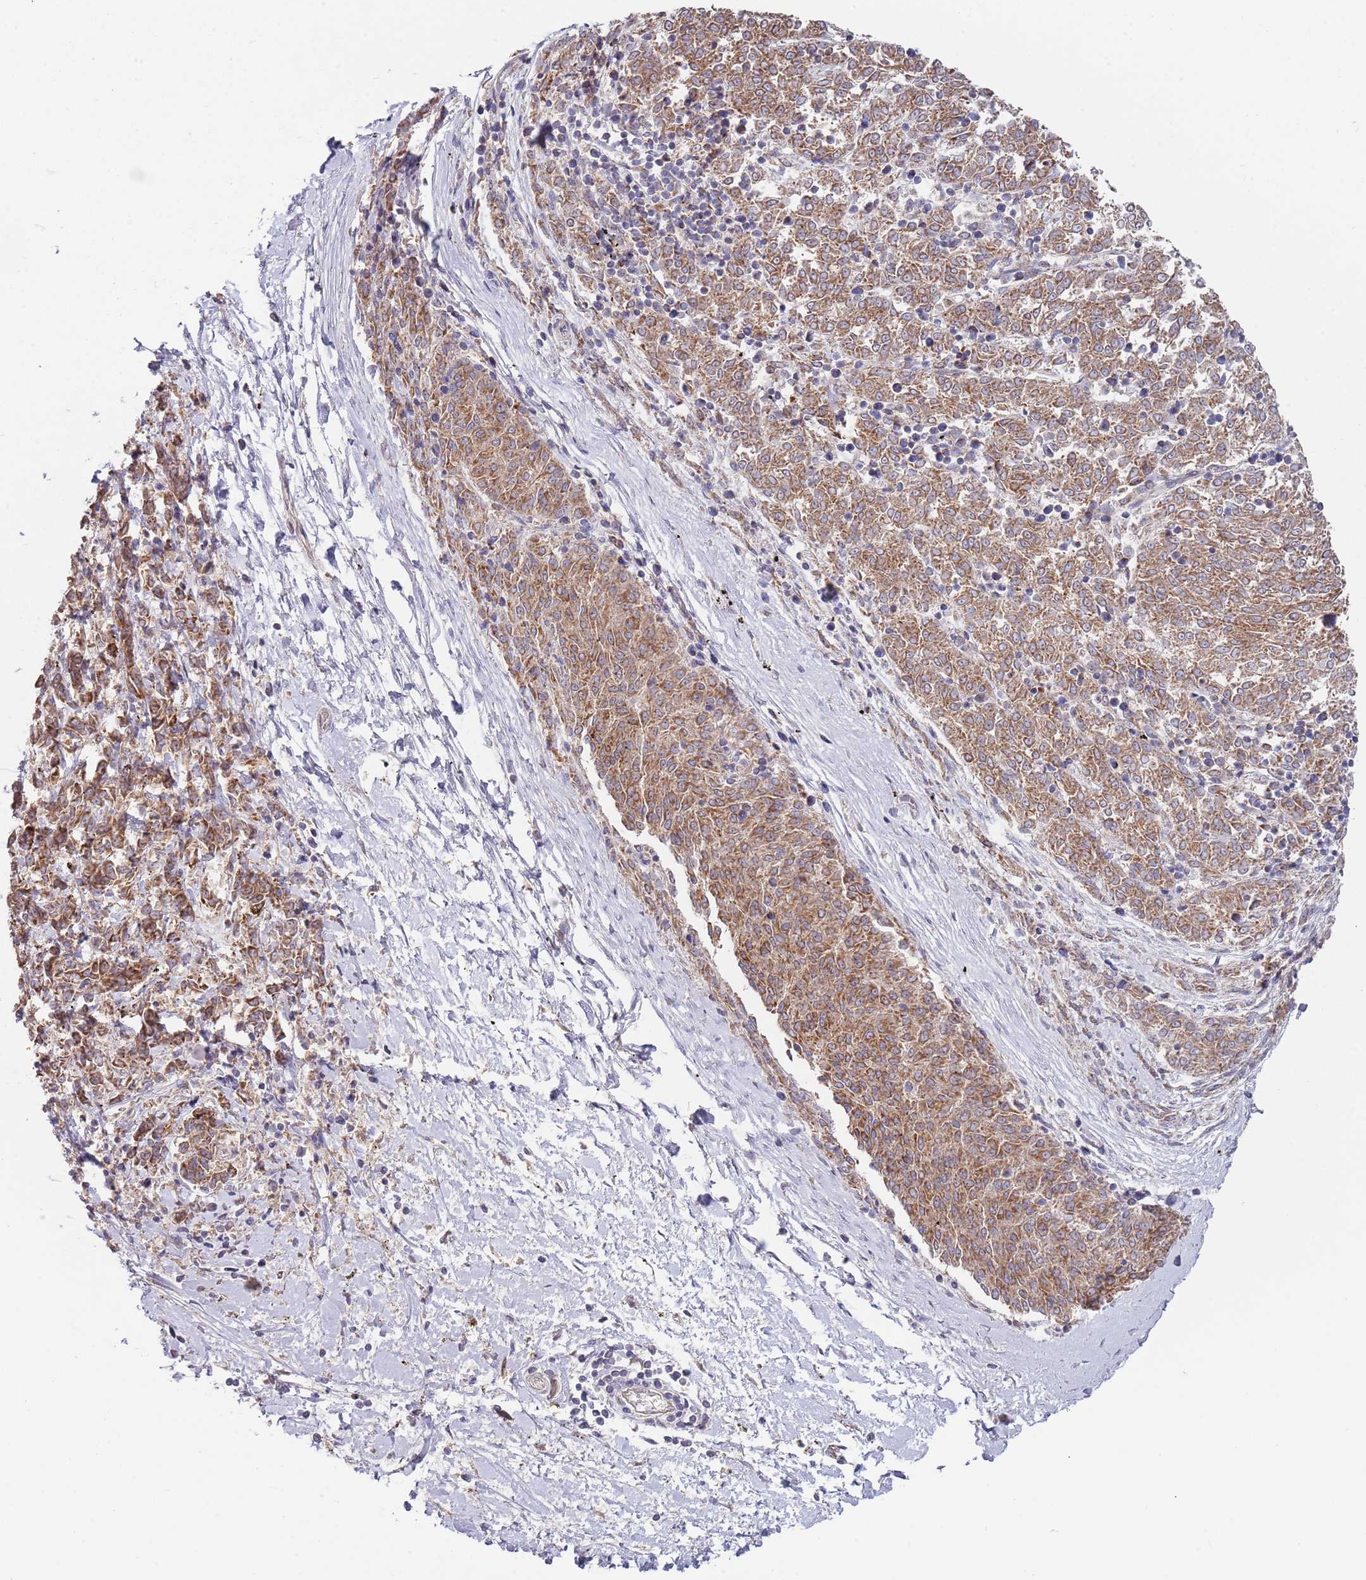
{"staining": {"intensity": "moderate", "quantity": ">75%", "location": "cytoplasmic/membranous"}, "tissue": "melanoma", "cell_type": "Tumor cells", "image_type": "cancer", "snomed": [{"axis": "morphology", "description": "Malignant melanoma, NOS"}, {"axis": "topography", "description": "Skin"}], "caption": "This is an image of immunohistochemistry staining of melanoma, which shows moderate expression in the cytoplasmic/membranous of tumor cells.", "gene": "ABCC10", "patient": {"sex": "female", "age": 72}}